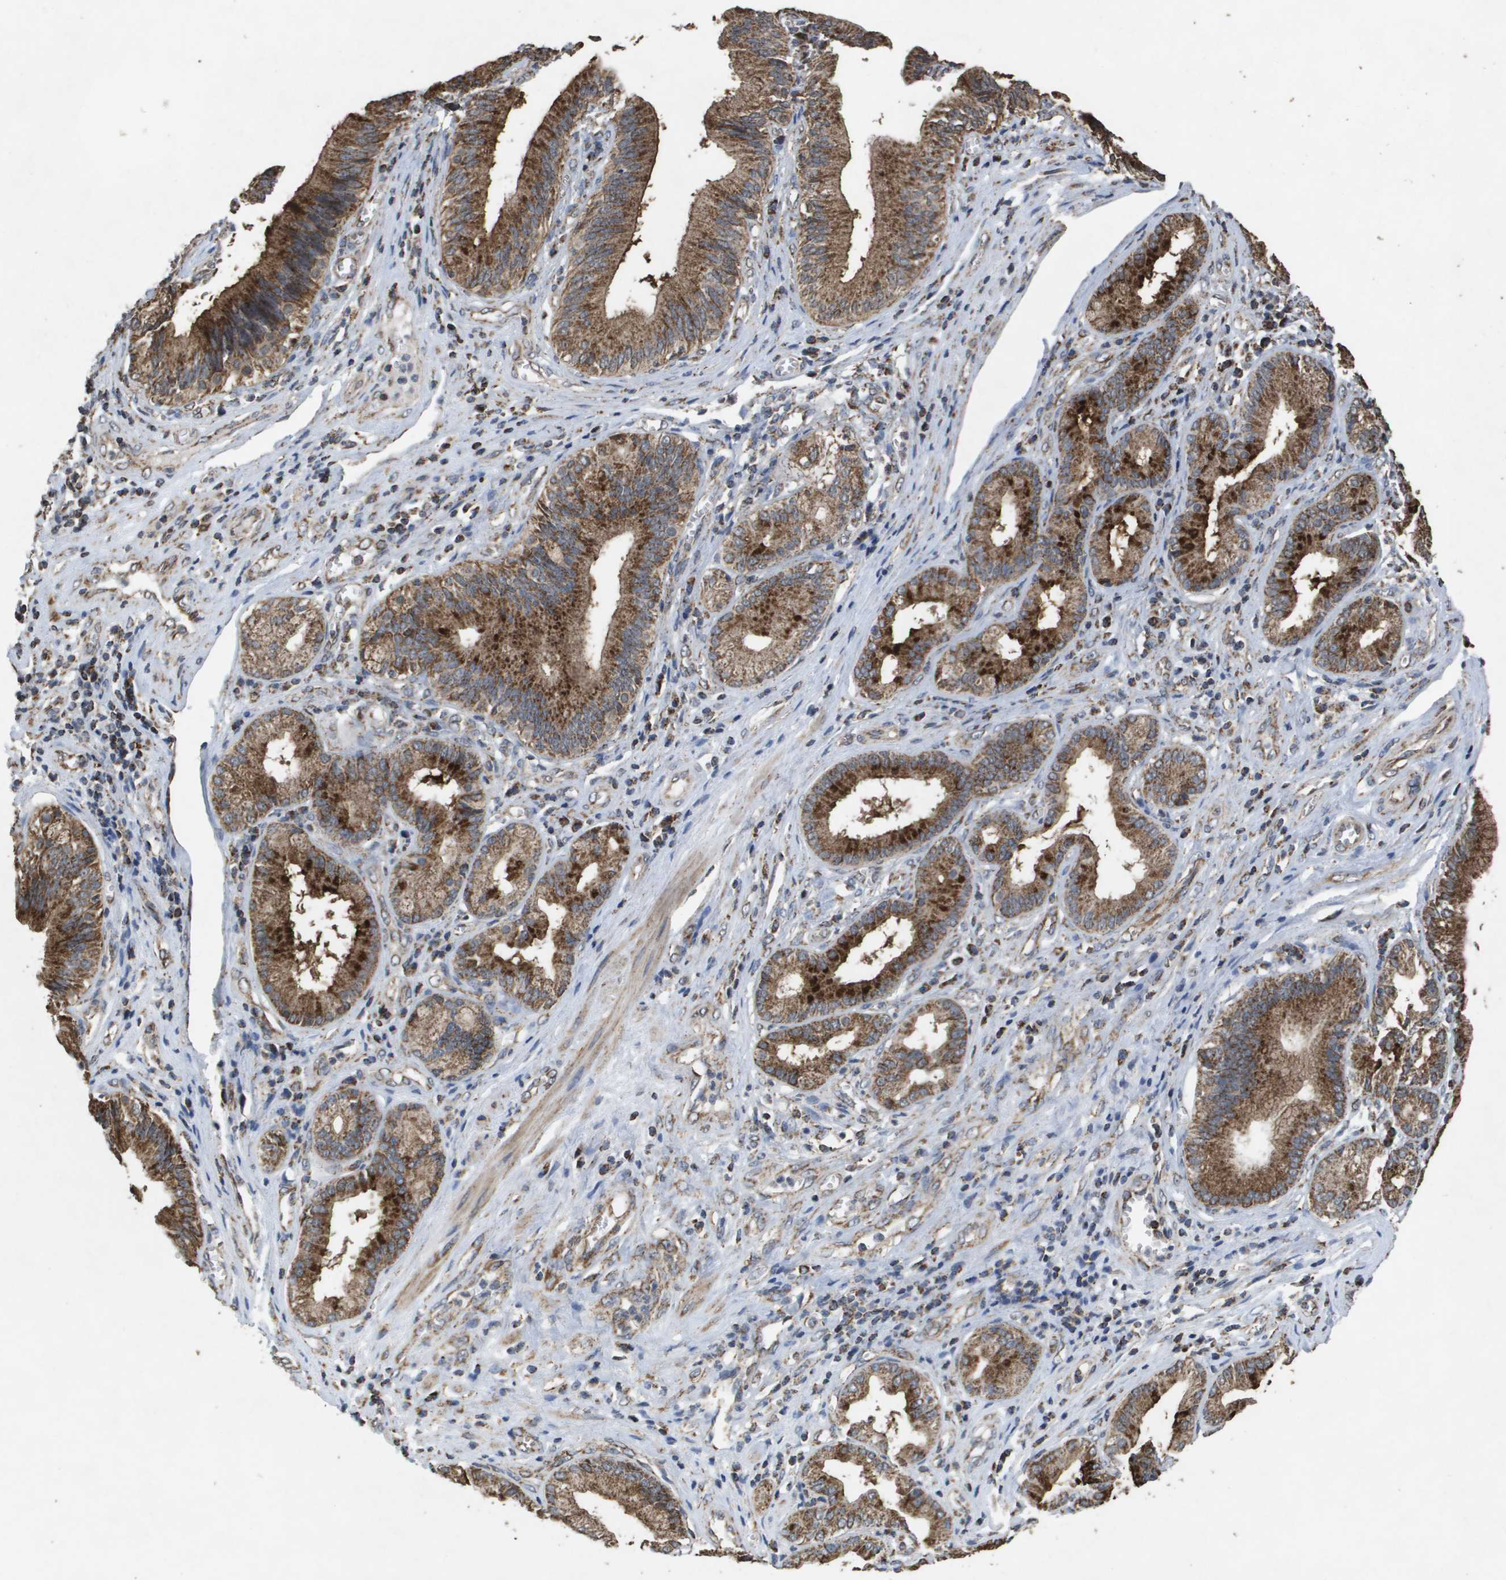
{"staining": {"intensity": "strong", "quantity": ">75%", "location": "cytoplasmic/membranous"}, "tissue": "pancreatic cancer", "cell_type": "Tumor cells", "image_type": "cancer", "snomed": [{"axis": "morphology", "description": "Adenocarcinoma, NOS"}, {"axis": "topography", "description": "Pancreas"}], "caption": "A brown stain labels strong cytoplasmic/membranous expression of a protein in pancreatic adenocarcinoma tumor cells.", "gene": "HSPE1", "patient": {"sex": "female", "age": 75}}